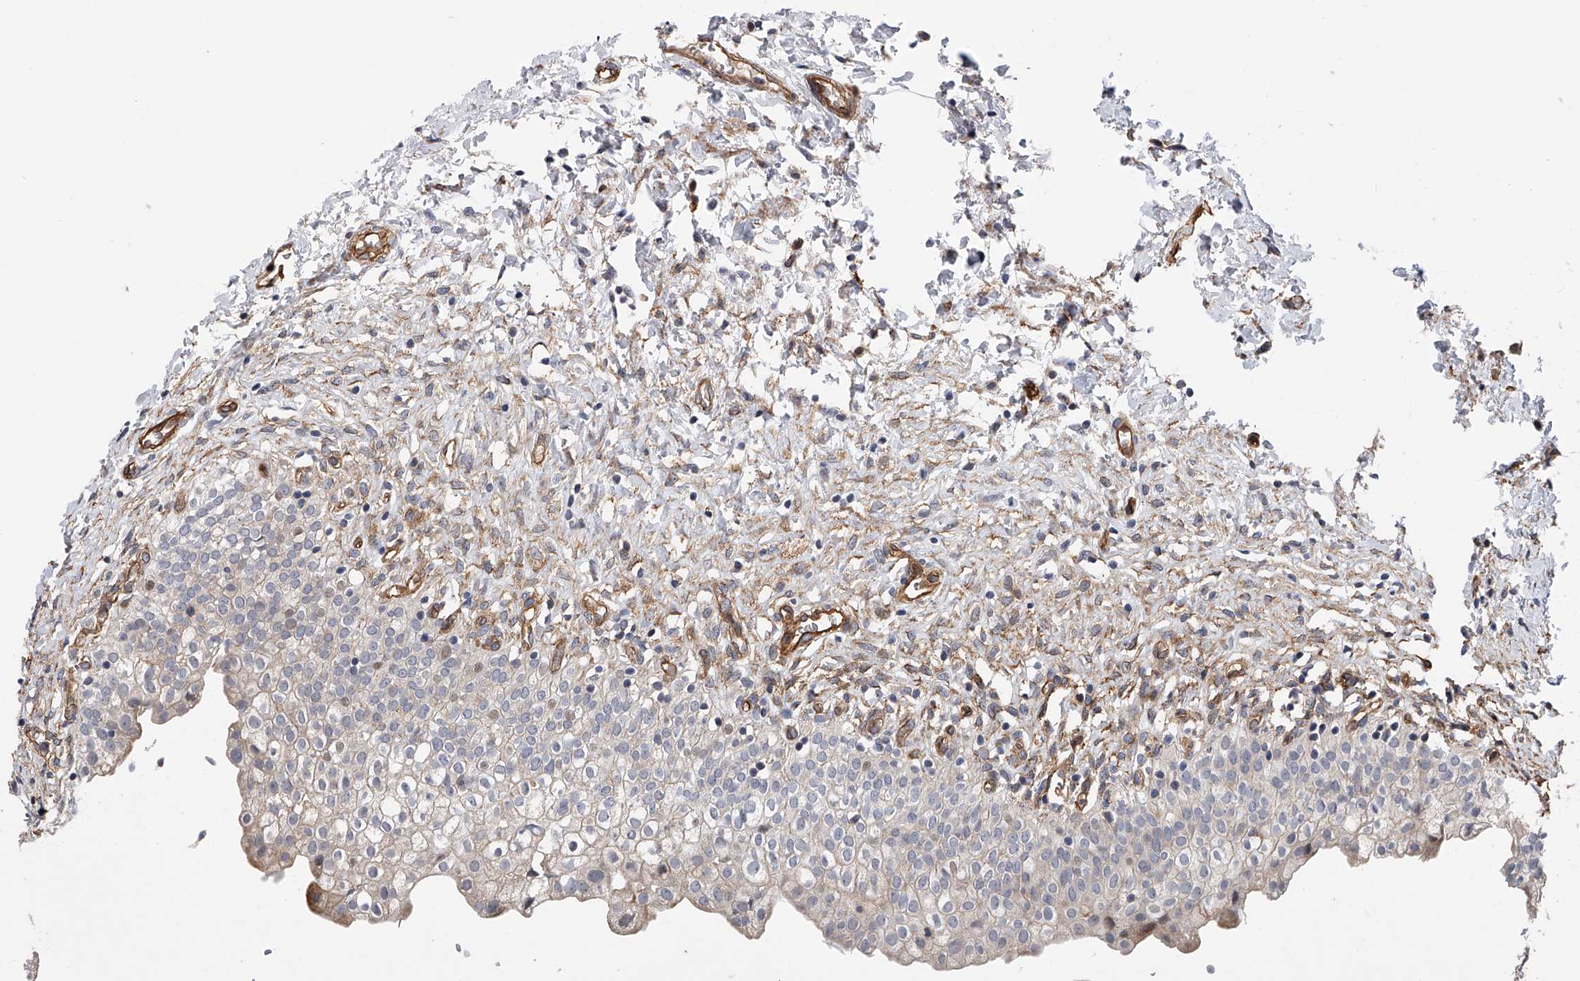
{"staining": {"intensity": "weak", "quantity": "<25%", "location": "nuclear"}, "tissue": "urinary bladder", "cell_type": "Urothelial cells", "image_type": "normal", "snomed": [{"axis": "morphology", "description": "Normal tissue, NOS"}, {"axis": "topography", "description": "Urinary bladder"}], "caption": "Urothelial cells show no significant protein staining in normal urinary bladder. (DAB (3,3'-diaminobenzidine) immunohistochemistry (IHC) with hematoxylin counter stain).", "gene": "PDSS2", "patient": {"sex": "male", "age": 55}}